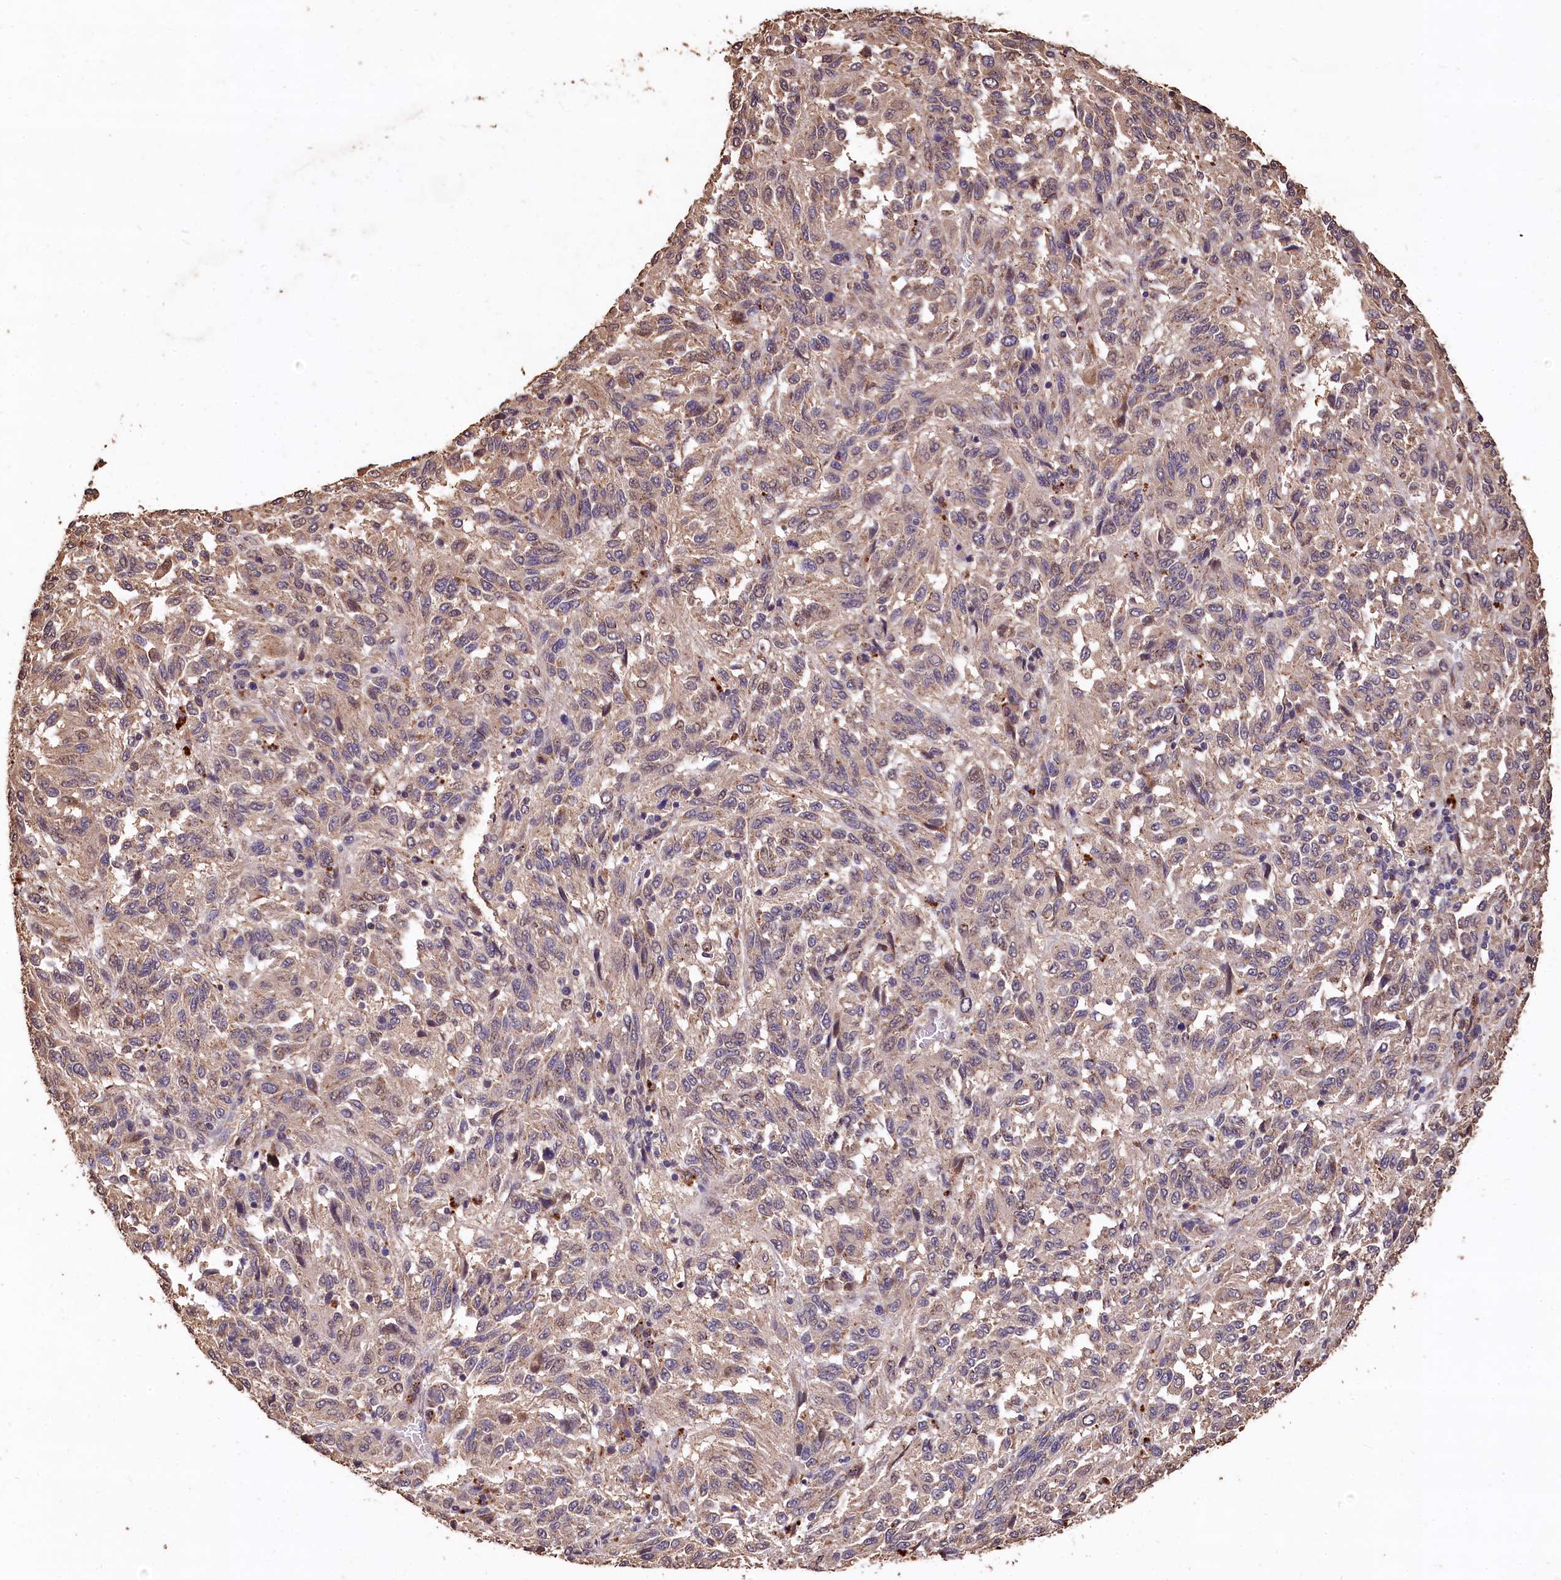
{"staining": {"intensity": "weak", "quantity": "25%-75%", "location": "cytoplasmic/membranous"}, "tissue": "melanoma", "cell_type": "Tumor cells", "image_type": "cancer", "snomed": [{"axis": "morphology", "description": "Malignant melanoma, Metastatic site"}, {"axis": "topography", "description": "Lung"}], "caption": "Melanoma was stained to show a protein in brown. There is low levels of weak cytoplasmic/membranous positivity in about 25%-75% of tumor cells. The protein is shown in brown color, while the nuclei are stained blue.", "gene": "LSM4", "patient": {"sex": "male", "age": 64}}